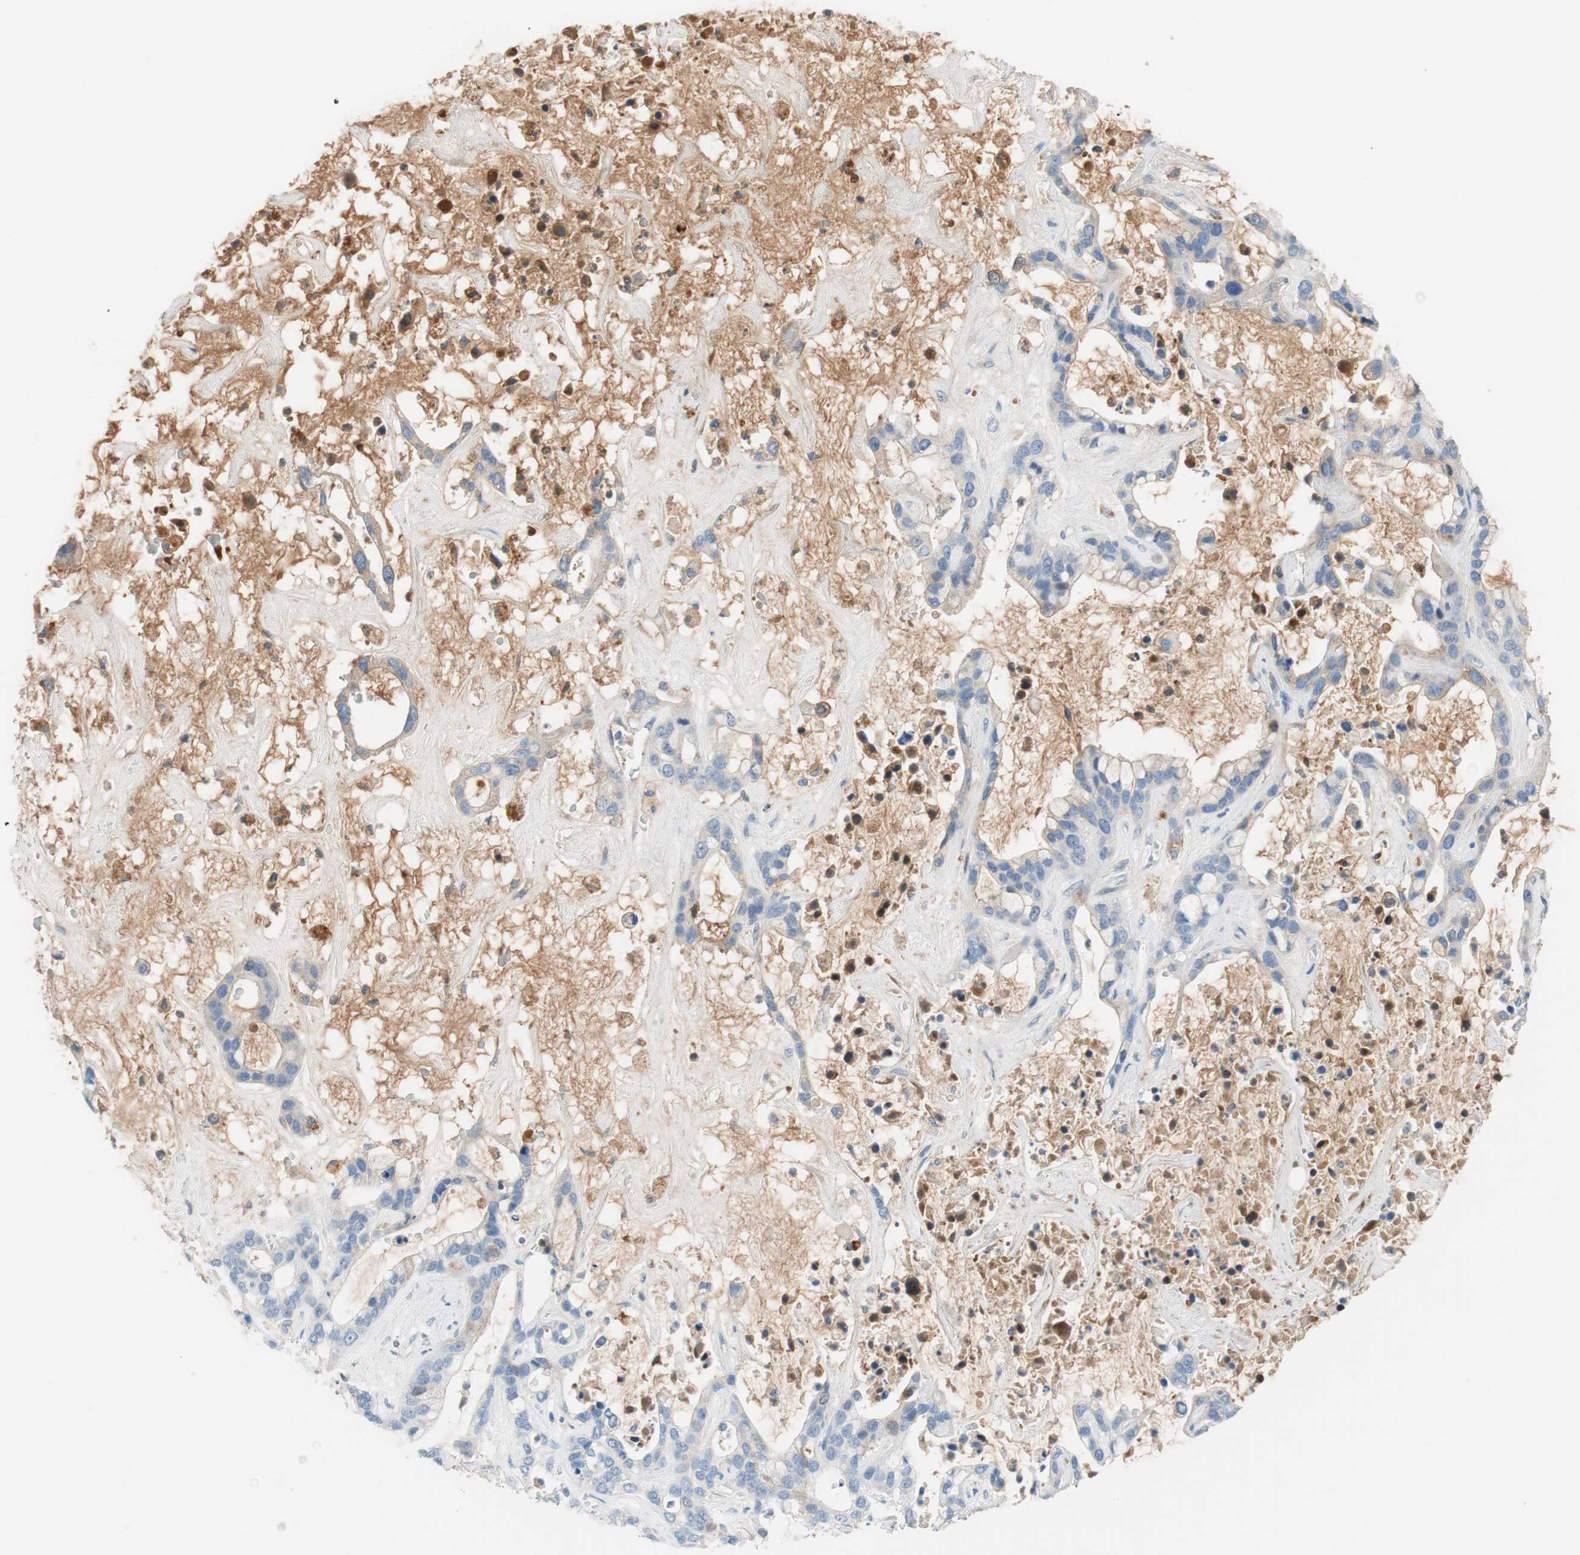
{"staining": {"intensity": "negative", "quantity": "none", "location": "none"}, "tissue": "liver cancer", "cell_type": "Tumor cells", "image_type": "cancer", "snomed": [{"axis": "morphology", "description": "Cholangiocarcinoma"}, {"axis": "topography", "description": "Liver"}], "caption": "Tumor cells show no significant expression in liver cancer.", "gene": "RBP4", "patient": {"sex": "female", "age": 65}}